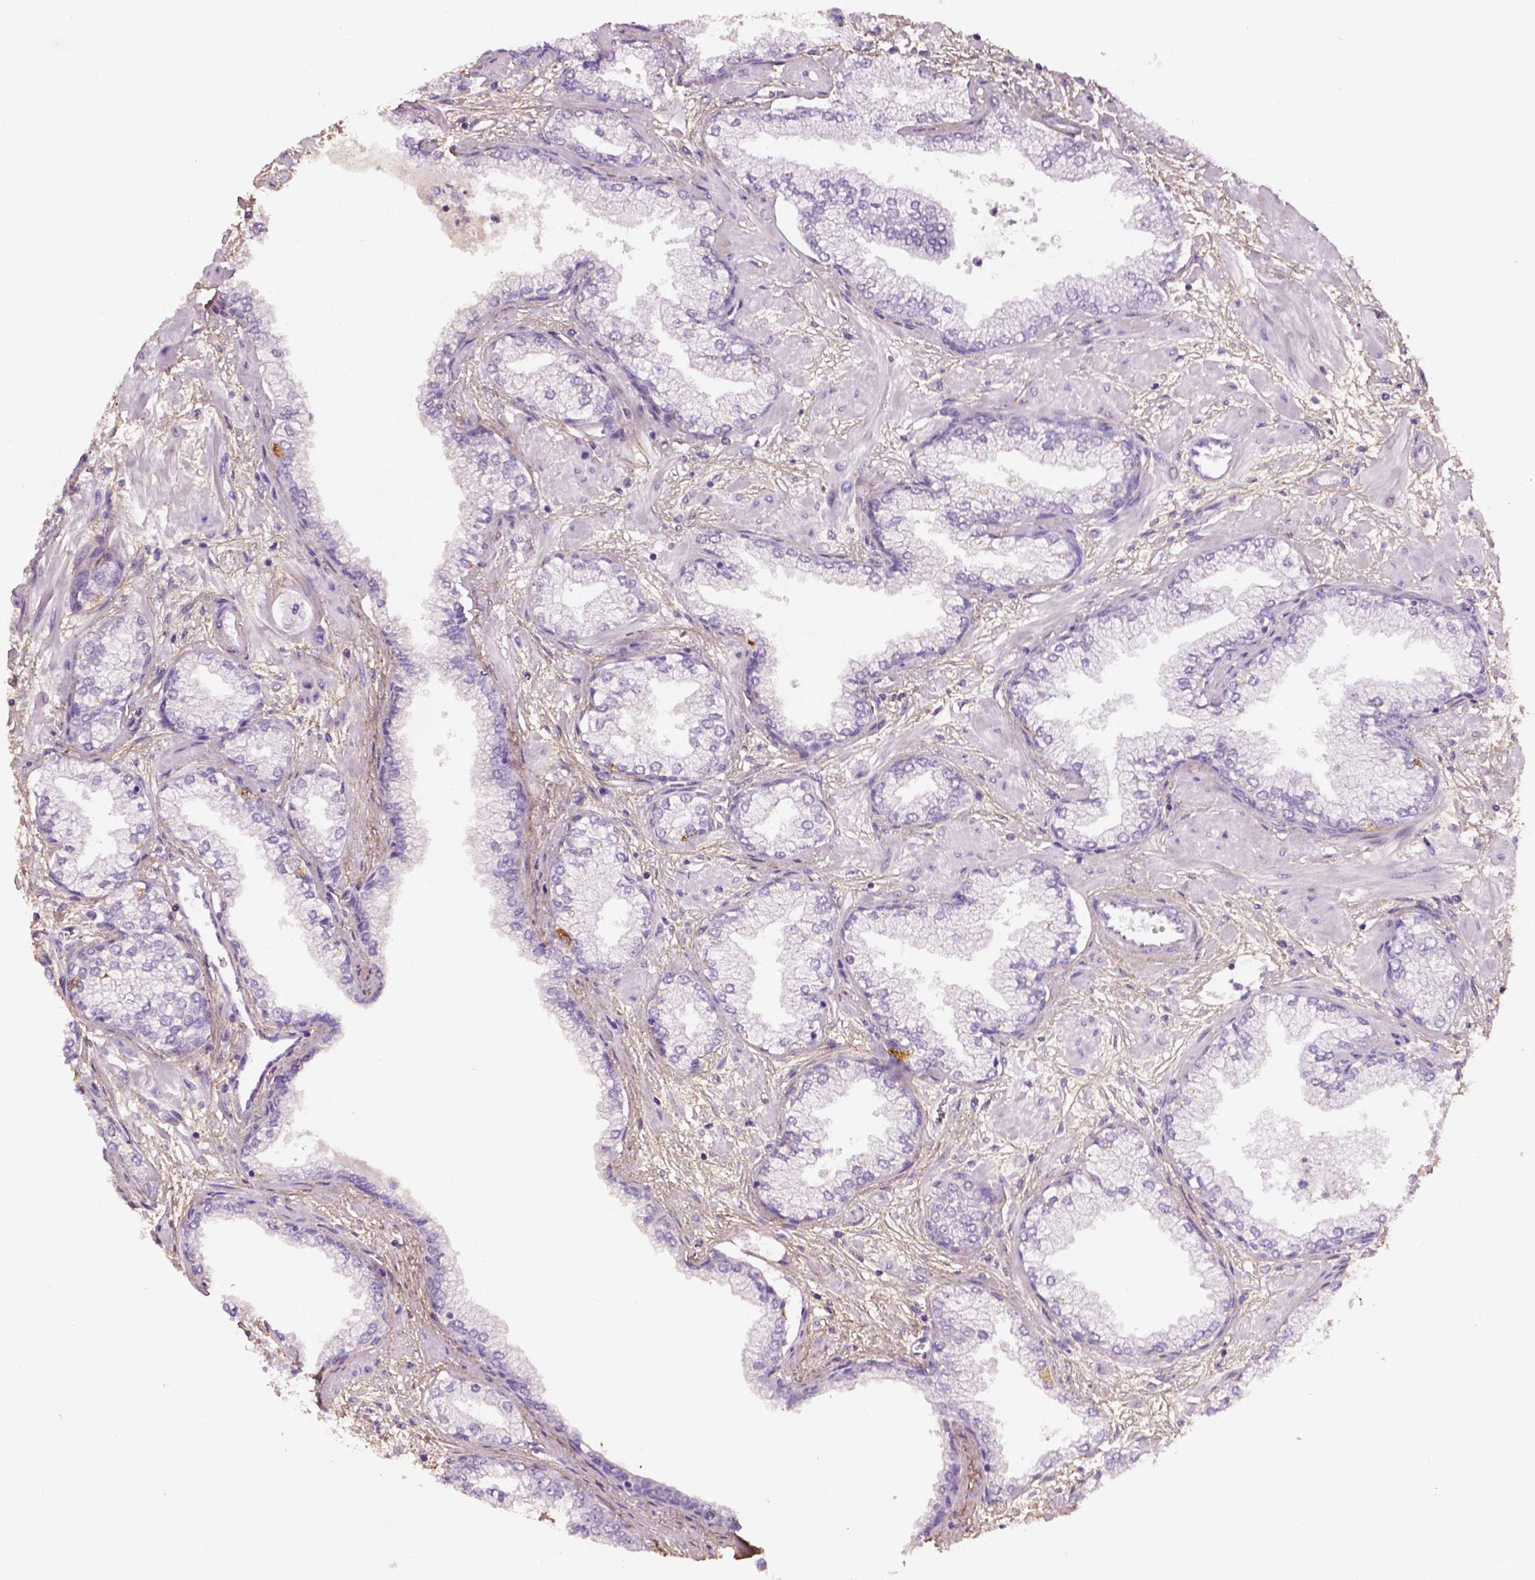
{"staining": {"intensity": "negative", "quantity": "none", "location": "none"}, "tissue": "prostate cancer", "cell_type": "Tumor cells", "image_type": "cancer", "snomed": [{"axis": "morphology", "description": "Adenocarcinoma, Low grade"}, {"axis": "topography", "description": "Prostate"}], "caption": "Histopathology image shows no protein staining in tumor cells of low-grade adenocarcinoma (prostate) tissue. (DAB immunohistochemistry visualized using brightfield microscopy, high magnification).", "gene": "DLG2", "patient": {"sex": "male", "age": 55}}